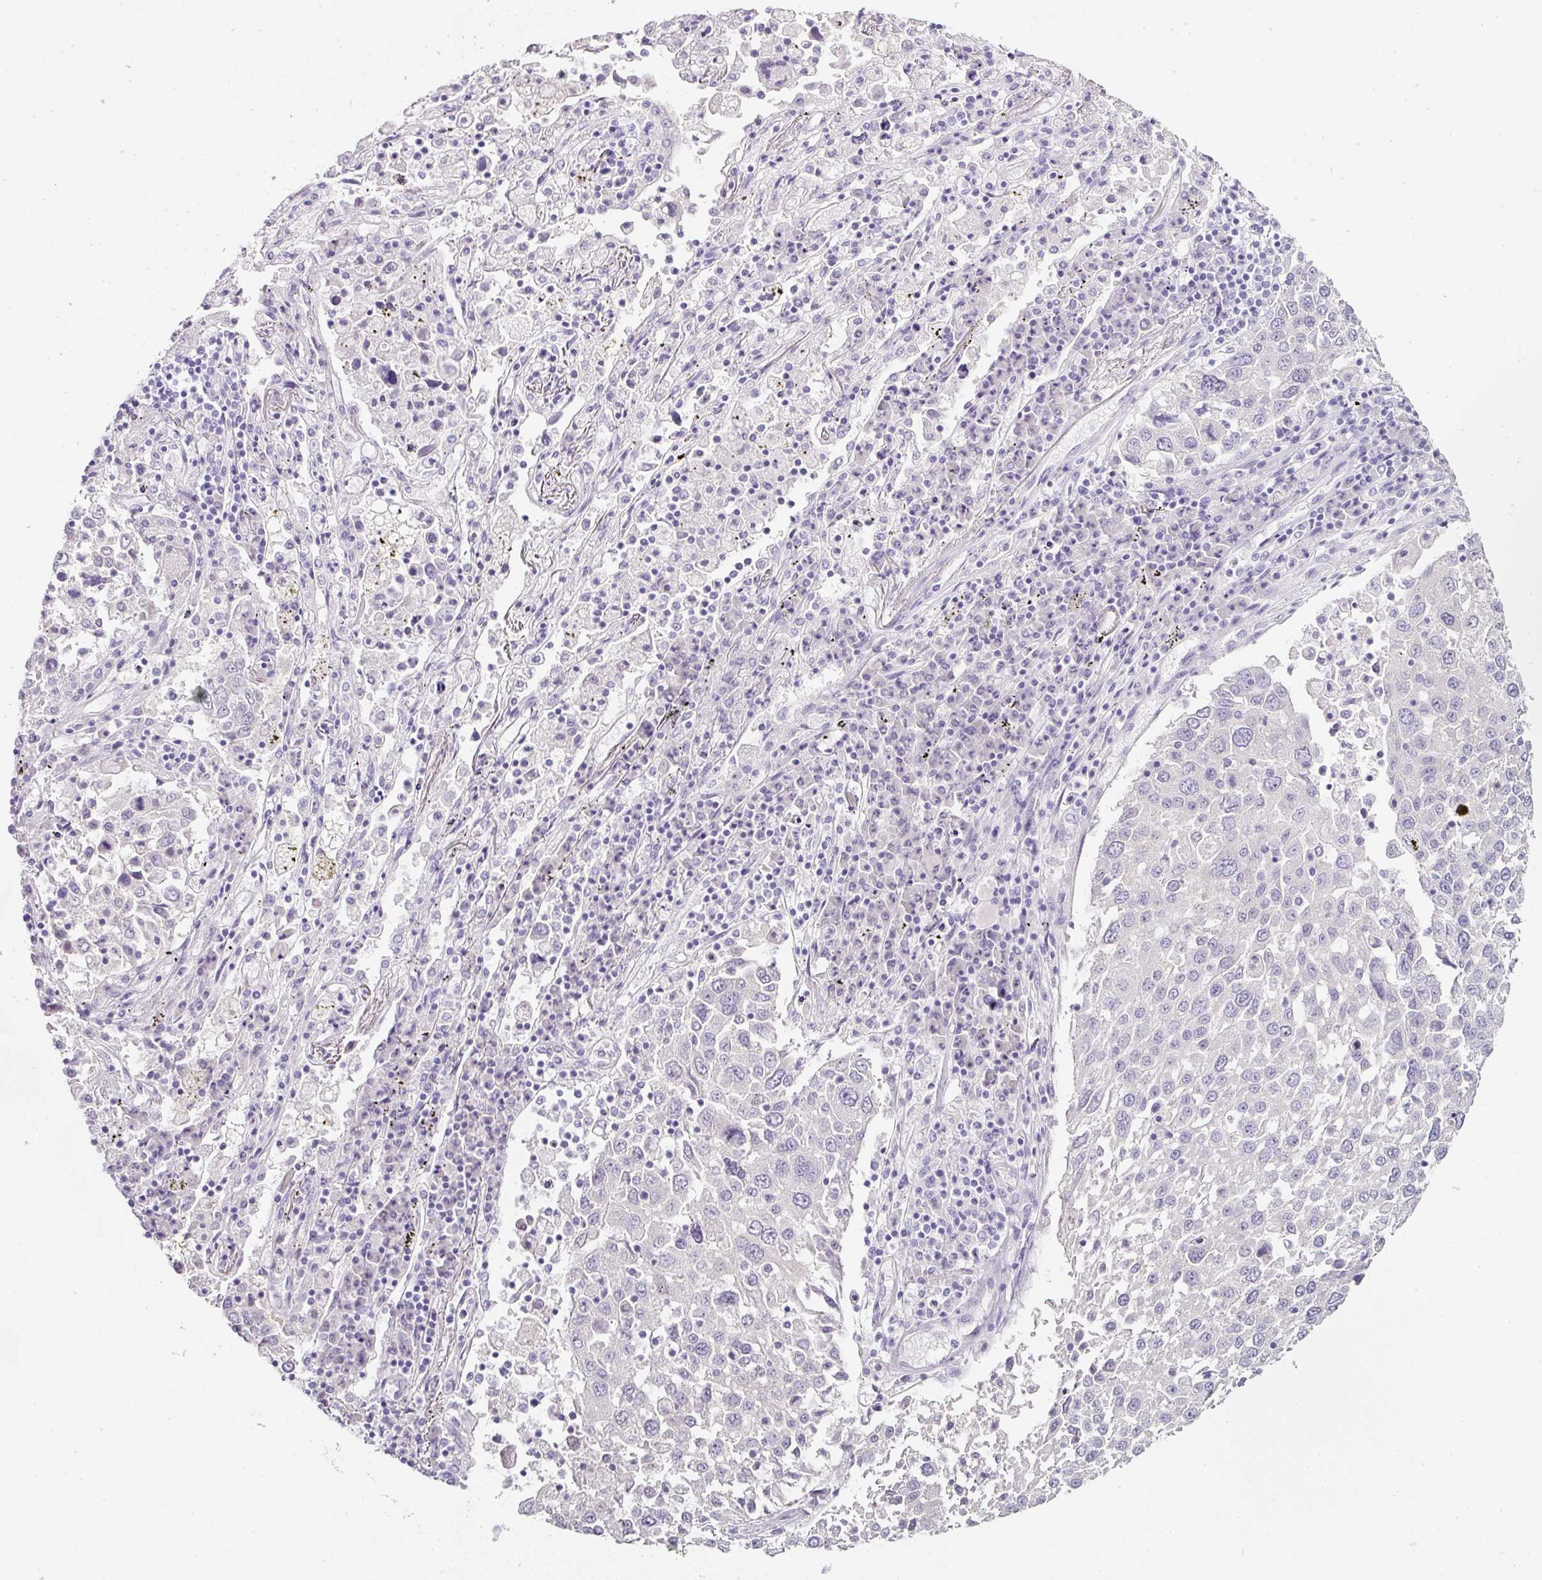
{"staining": {"intensity": "negative", "quantity": "none", "location": "none"}, "tissue": "lung cancer", "cell_type": "Tumor cells", "image_type": "cancer", "snomed": [{"axis": "morphology", "description": "Squamous cell carcinoma, NOS"}, {"axis": "topography", "description": "Lung"}], "caption": "Immunohistochemical staining of lung cancer displays no significant staining in tumor cells.", "gene": "SLC2A2", "patient": {"sex": "male", "age": 65}}